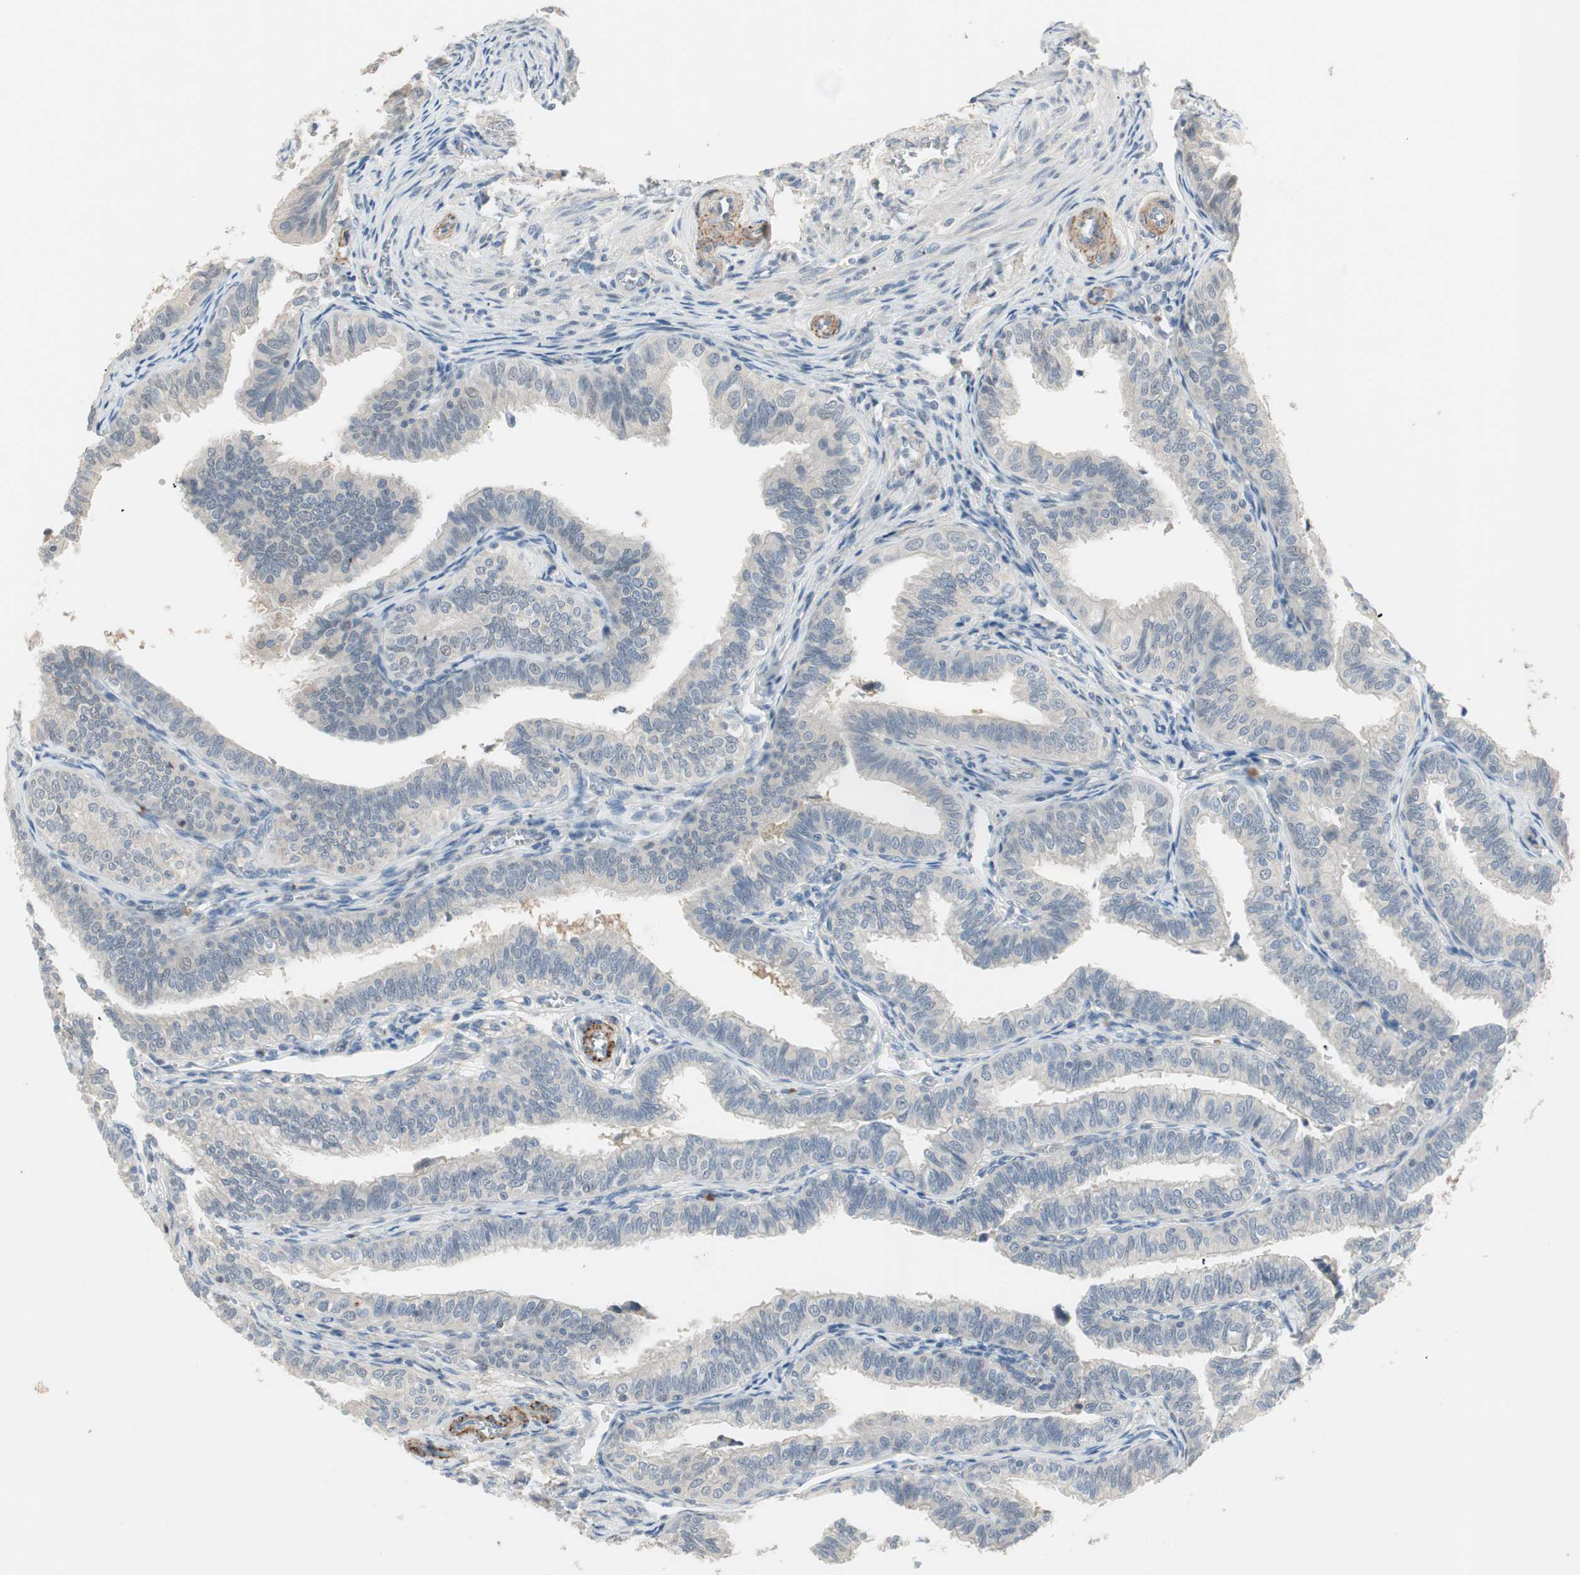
{"staining": {"intensity": "weak", "quantity": "25%-75%", "location": "cytoplasmic/membranous,nuclear"}, "tissue": "fallopian tube", "cell_type": "Glandular cells", "image_type": "normal", "snomed": [{"axis": "morphology", "description": "Normal tissue, NOS"}, {"axis": "topography", "description": "Fallopian tube"}], "caption": "Protein positivity by immunohistochemistry (IHC) displays weak cytoplasmic/membranous,nuclear expression in about 25%-75% of glandular cells in benign fallopian tube.", "gene": "RNGTT", "patient": {"sex": "female", "age": 46}}